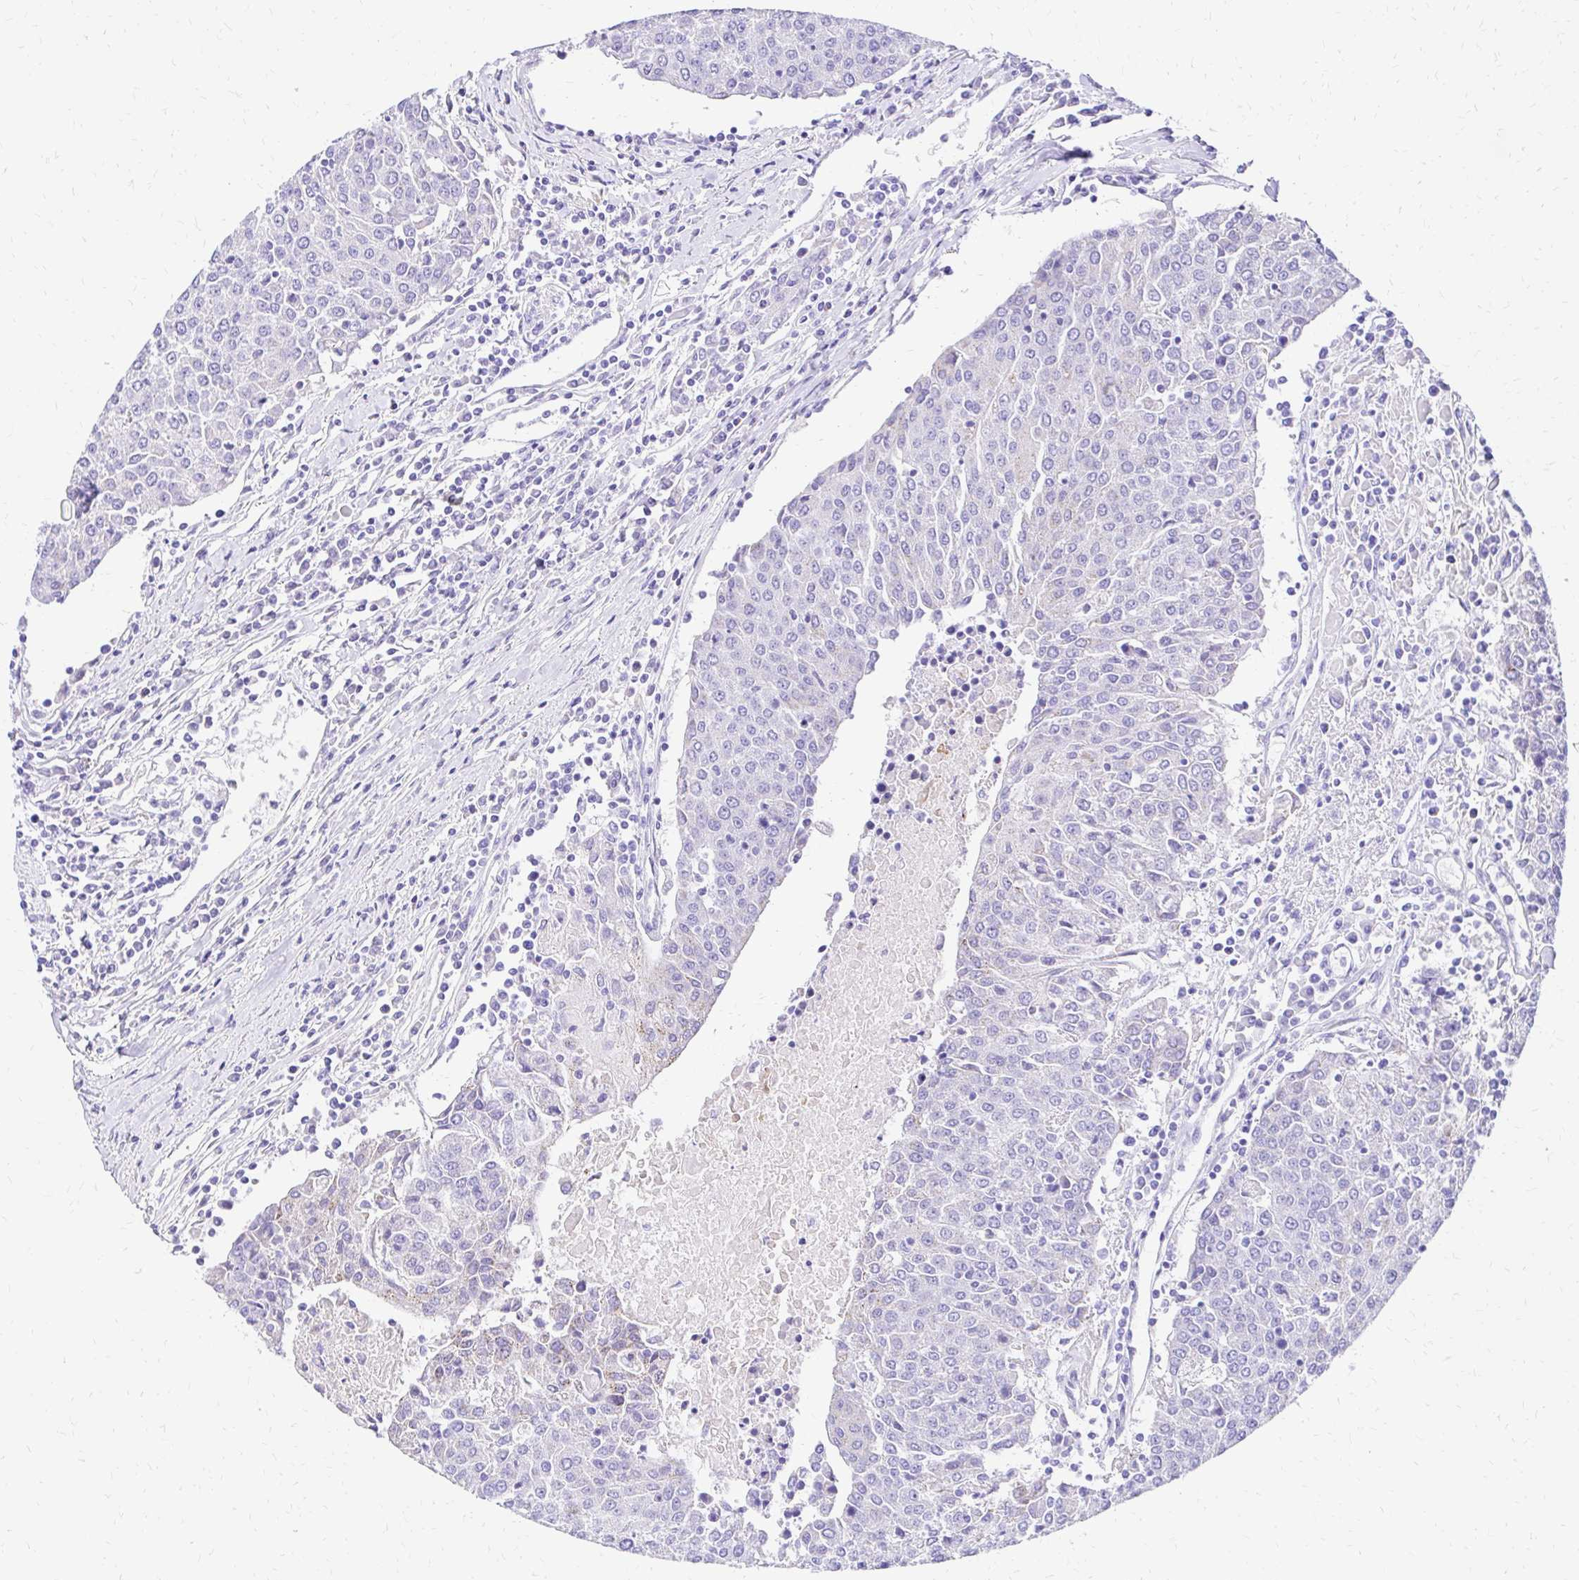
{"staining": {"intensity": "negative", "quantity": "none", "location": "none"}, "tissue": "urothelial cancer", "cell_type": "Tumor cells", "image_type": "cancer", "snomed": [{"axis": "morphology", "description": "Urothelial carcinoma, High grade"}, {"axis": "topography", "description": "Urinary bladder"}], "caption": "IHC of human urothelial carcinoma (high-grade) demonstrates no expression in tumor cells.", "gene": "S100G", "patient": {"sex": "female", "age": 85}}